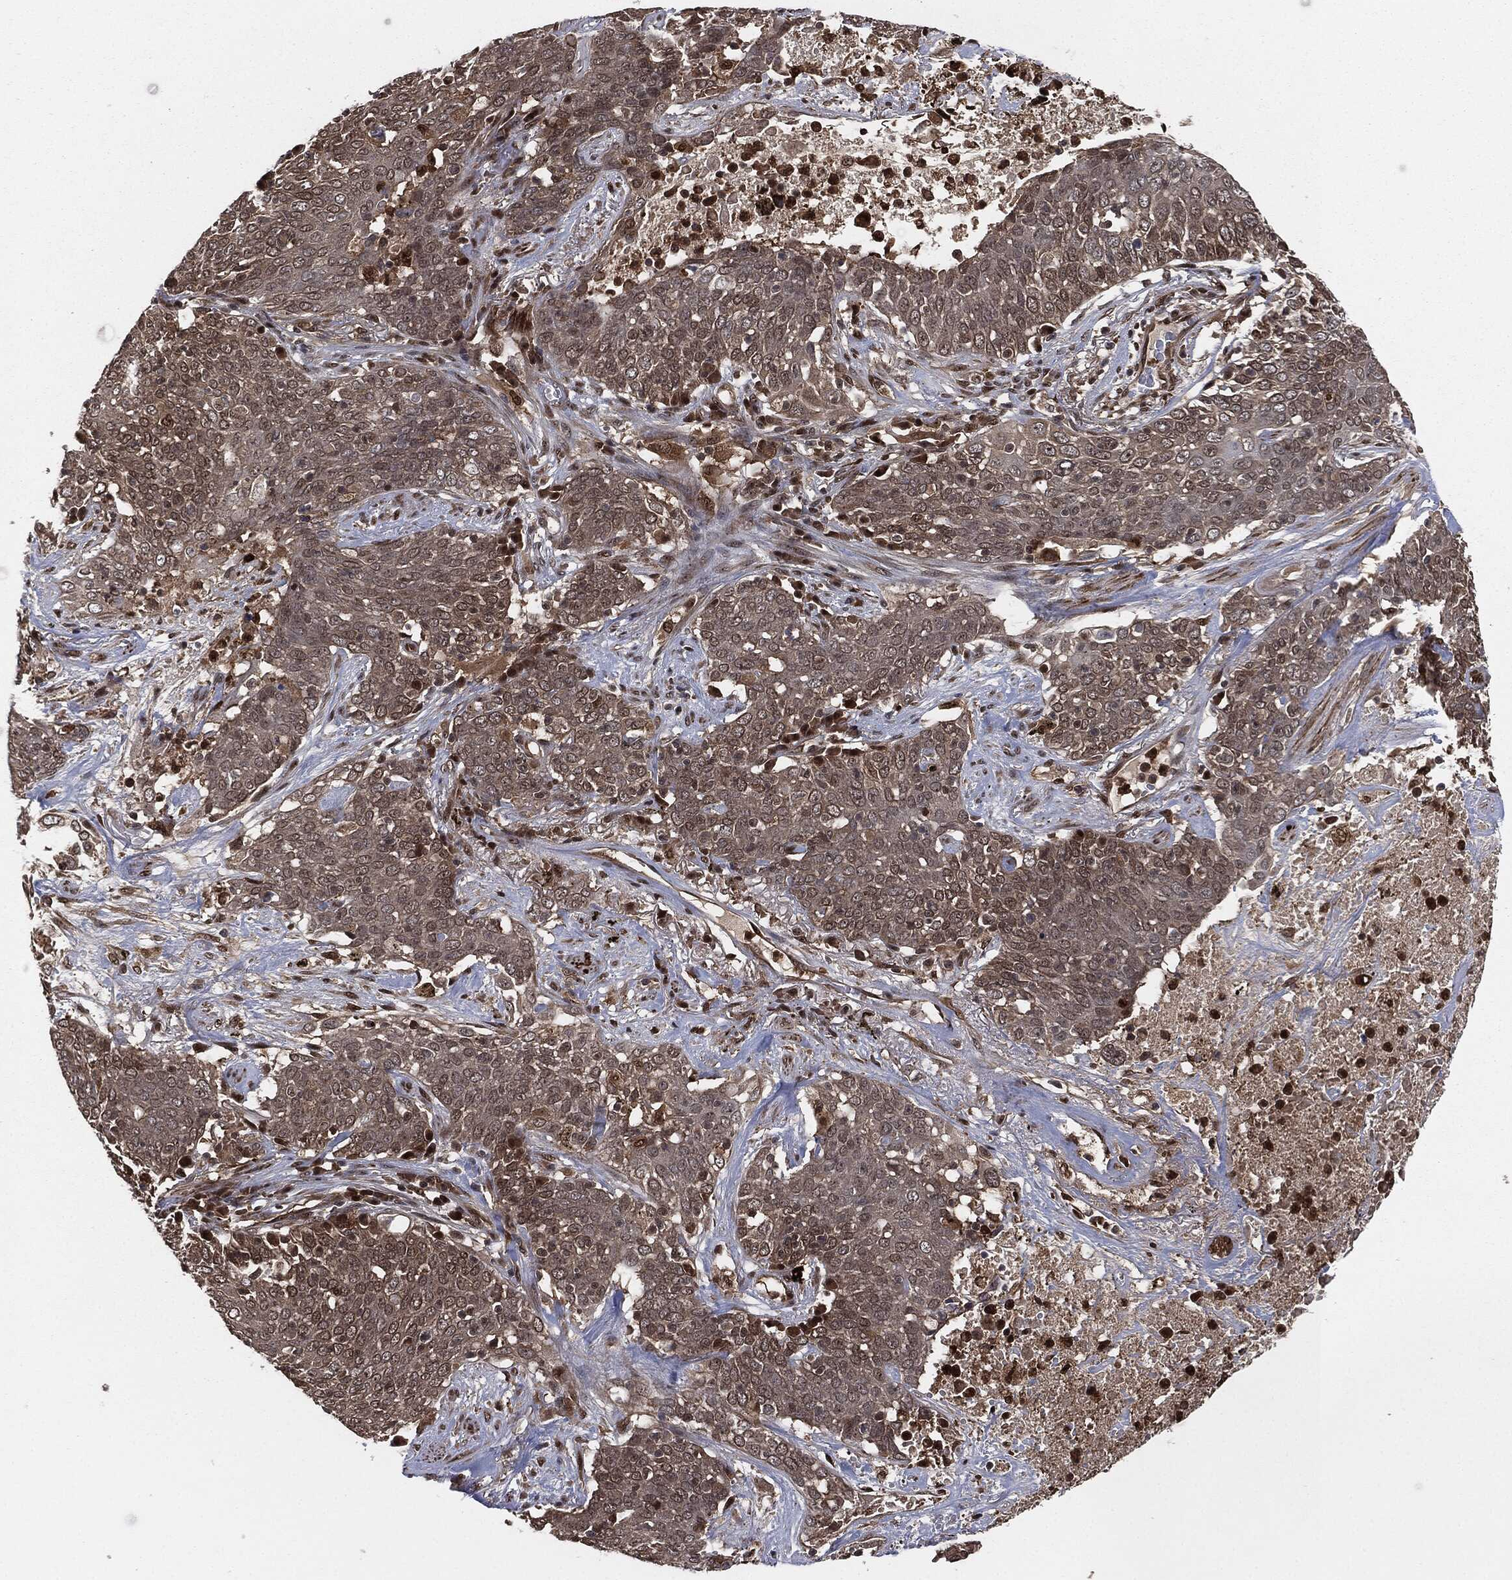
{"staining": {"intensity": "negative", "quantity": "none", "location": "none"}, "tissue": "lung cancer", "cell_type": "Tumor cells", "image_type": "cancer", "snomed": [{"axis": "morphology", "description": "Squamous cell carcinoma, NOS"}, {"axis": "topography", "description": "Lung"}], "caption": "The photomicrograph displays no staining of tumor cells in lung cancer (squamous cell carcinoma). The staining was performed using DAB (3,3'-diaminobenzidine) to visualize the protein expression in brown, while the nuclei were stained in blue with hematoxylin (Magnification: 20x).", "gene": "CAPRIN2", "patient": {"sex": "male", "age": 82}}